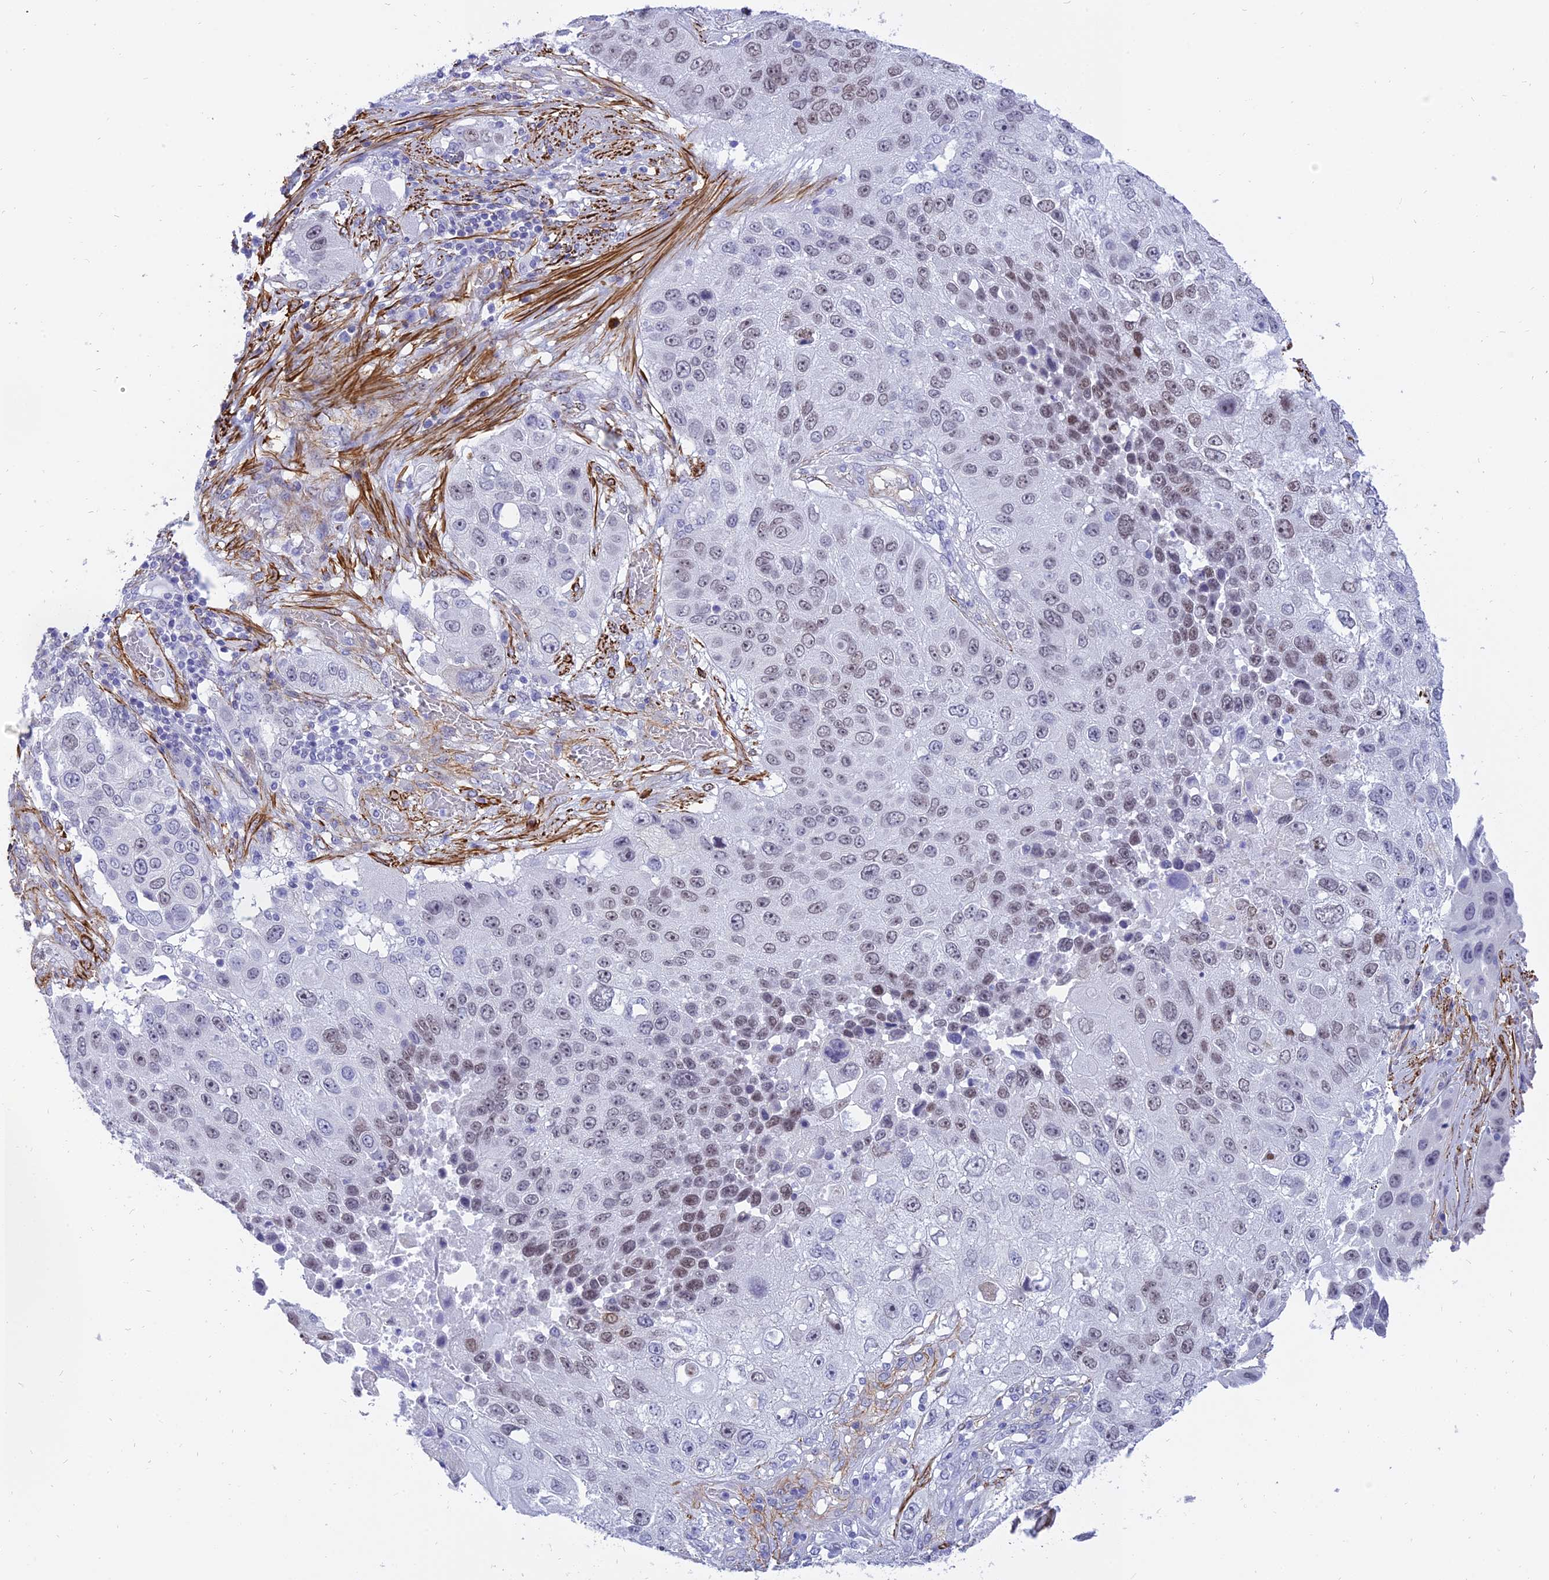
{"staining": {"intensity": "weak", "quantity": "25%-75%", "location": "nuclear"}, "tissue": "lung cancer", "cell_type": "Tumor cells", "image_type": "cancer", "snomed": [{"axis": "morphology", "description": "Squamous cell carcinoma, NOS"}, {"axis": "topography", "description": "Lung"}], "caption": "High-magnification brightfield microscopy of lung cancer stained with DAB (brown) and counterstained with hematoxylin (blue). tumor cells exhibit weak nuclear positivity is appreciated in about25%-75% of cells.", "gene": "CENPV", "patient": {"sex": "male", "age": 61}}